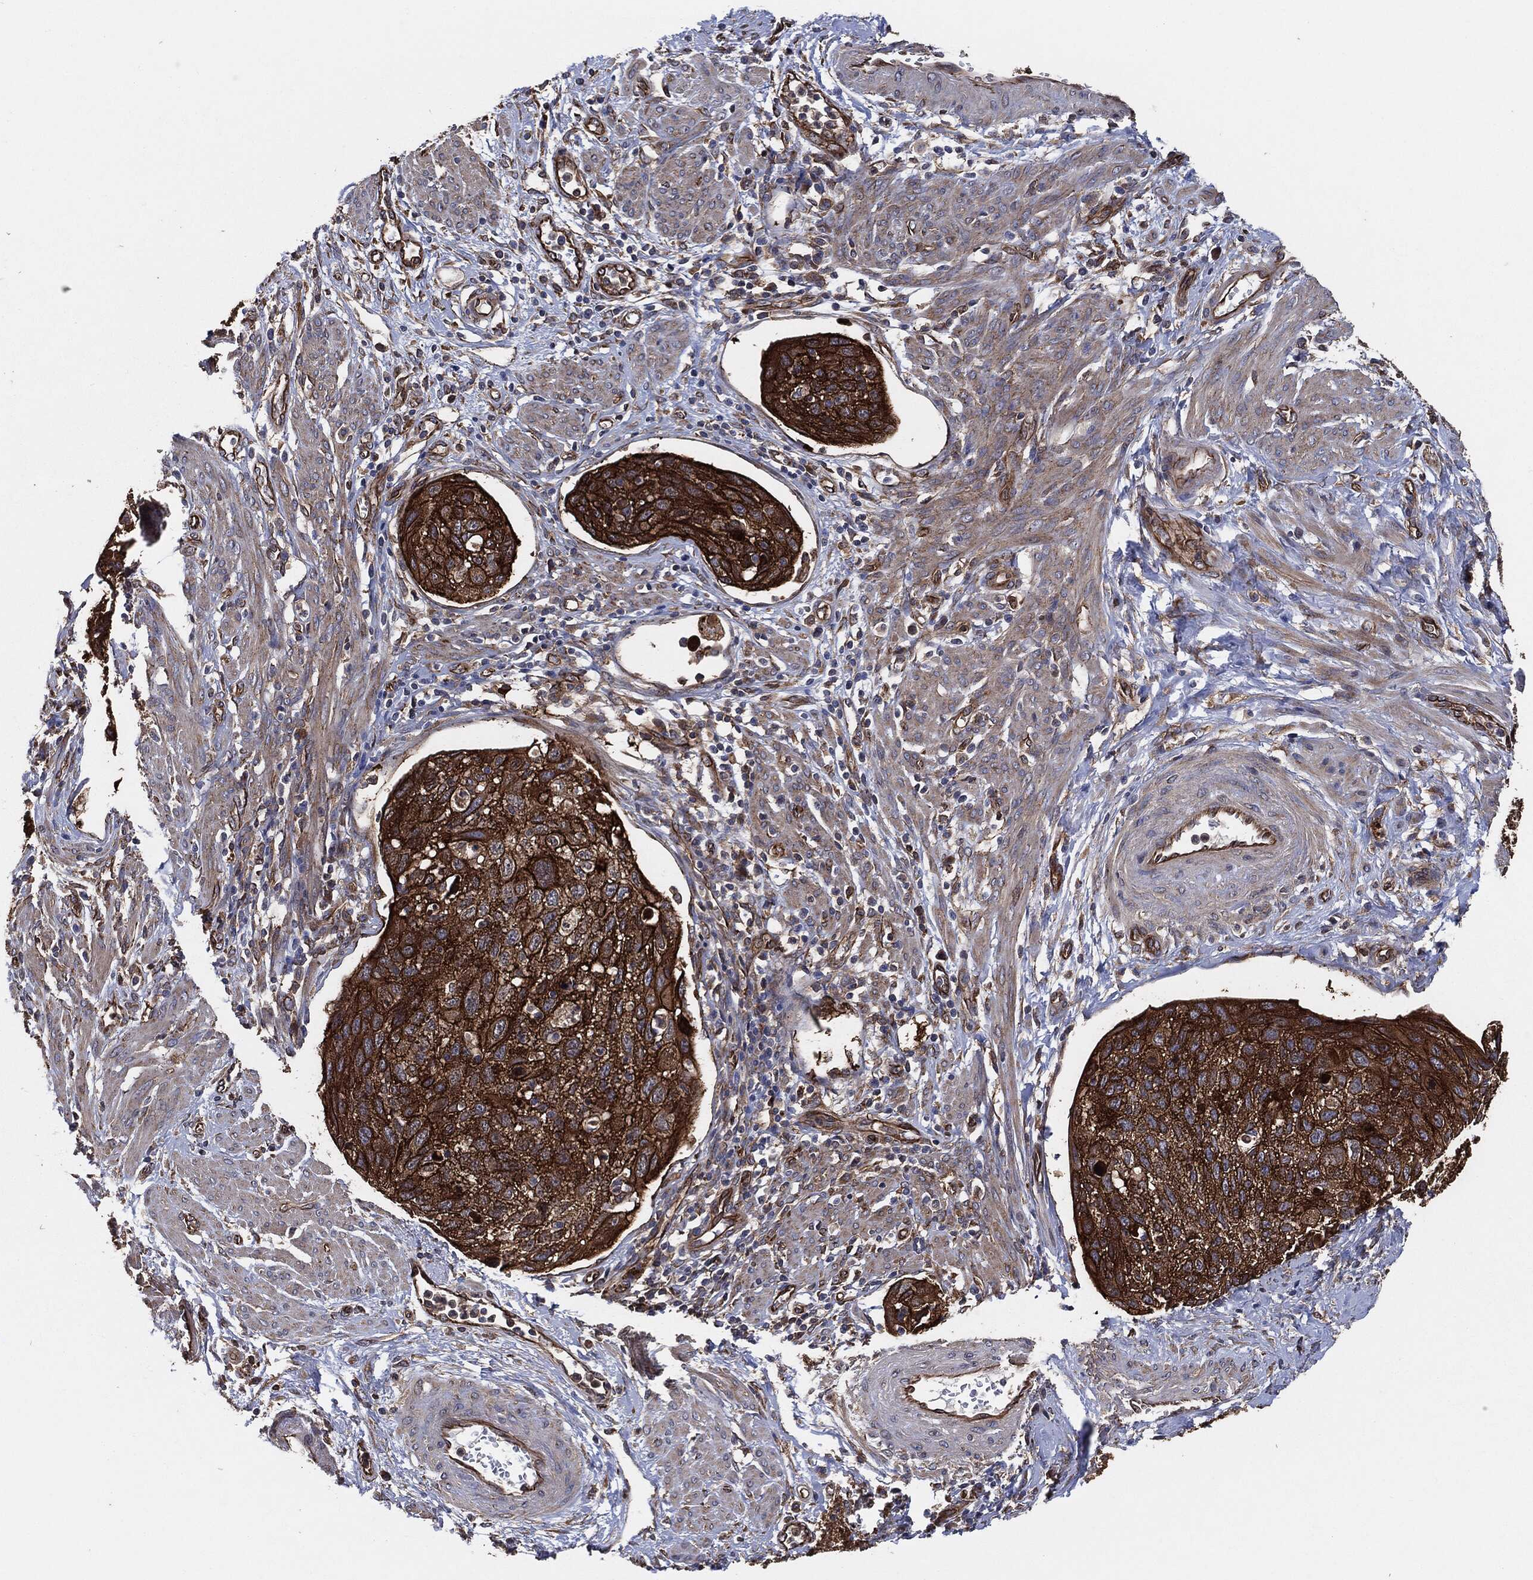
{"staining": {"intensity": "strong", "quantity": "25%-75%", "location": "cytoplasmic/membranous"}, "tissue": "cervical cancer", "cell_type": "Tumor cells", "image_type": "cancer", "snomed": [{"axis": "morphology", "description": "Squamous cell carcinoma, NOS"}, {"axis": "topography", "description": "Cervix"}], "caption": "Cervical cancer stained with DAB (3,3'-diaminobenzidine) IHC displays high levels of strong cytoplasmic/membranous staining in about 25%-75% of tumor cells. The staining was performed using DAB (3,3'-diaminobenzidine), with brown indicating positive protein expression. Nuclei are stained blue with hematoxylin.", "gene": "CTNNA1", "patient": {"sex": "female", "age": 70}}